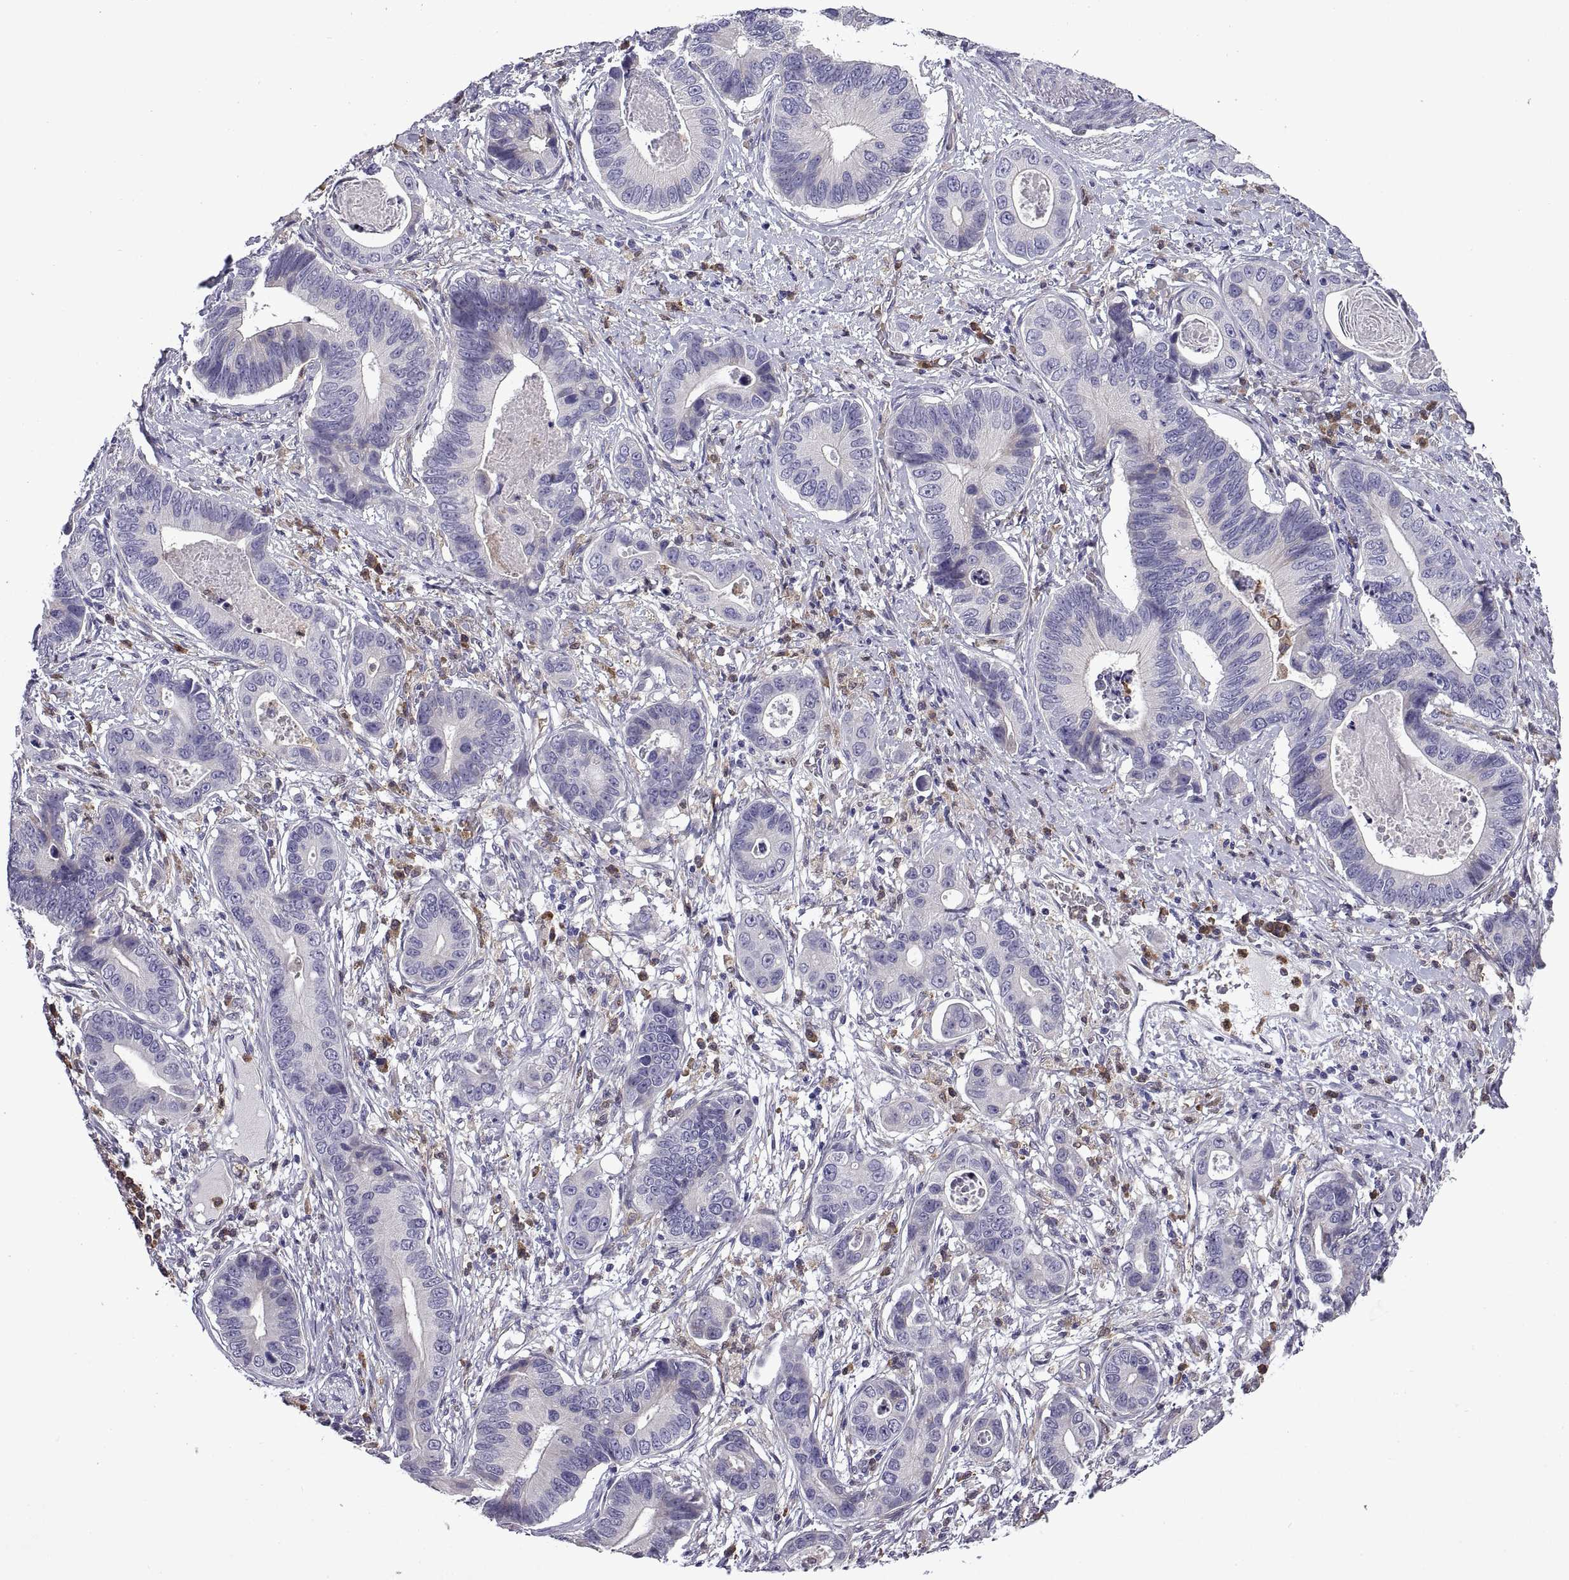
{"staining": {"intensity": "negative", "quantity": "none", "location": "none"}, "tissue": "stomach cancer", "cell_type": "Tumor cells", "image_type": "cancer", "snomed": [{"axis": "morphology", "description": "Adenocarcinoma, NOS"}, {"axis": "topography", "description": "Stomach"}], "caption": "Immunohistochemistry histopathology image of stomach cancer stained for a protein (brown), which exhibits no expression in tumor cells.", "gene": "DOK3", "patient": {"sex": "male", "age": 84}}